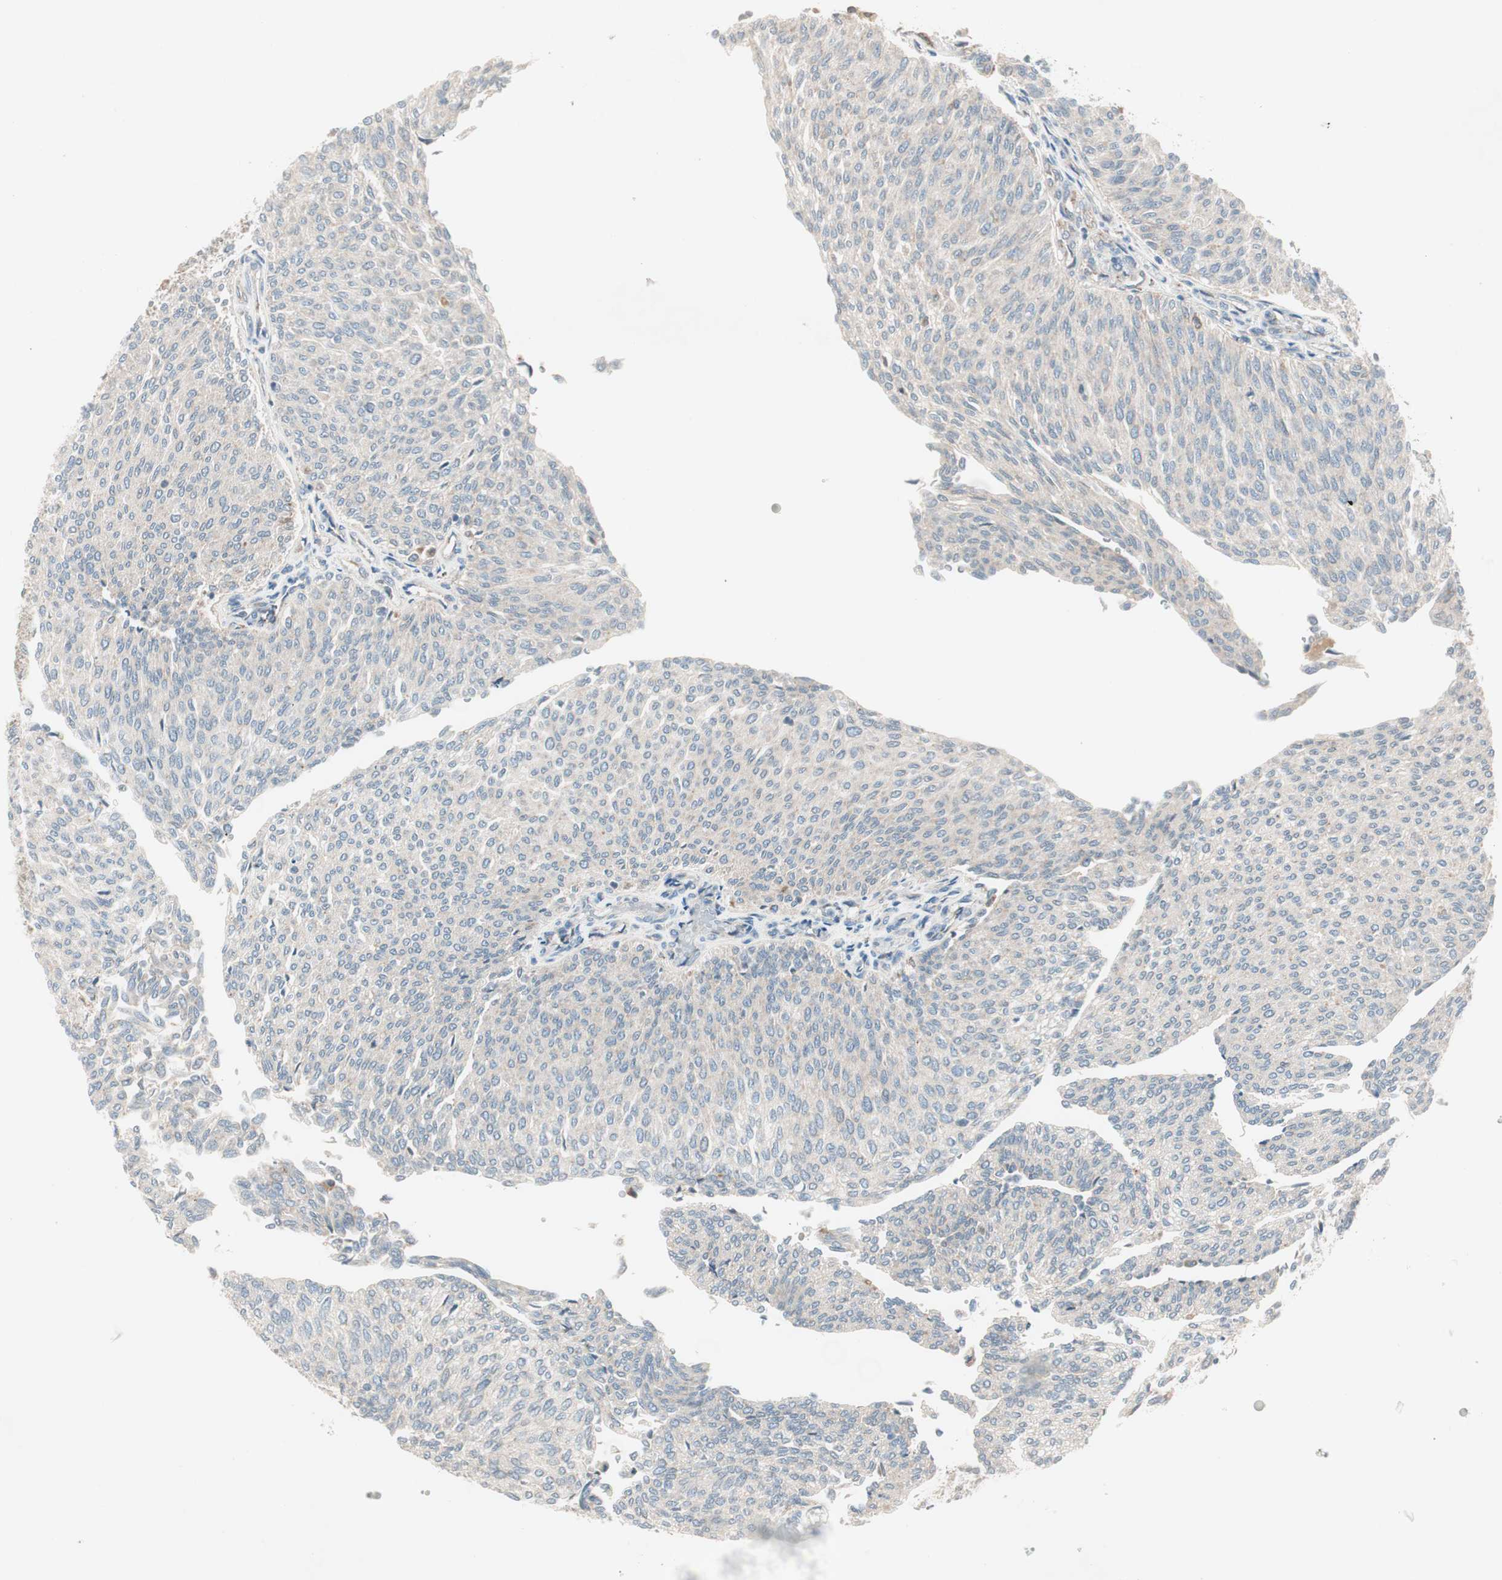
{"staining": {"intensity": "weak", "quantity": "25%-75%", "location": "cytoplasmic/membranous"}, "tissue": "urothelial cancer", "cell_type": "Tumor cells", "image_type": "cancer", "snomed": [{"axis": "morphology", "description": "Urothelial carcinoma, Low grade"}, {"axis": "topography", "description": "Urinary bladder"}], "caption": "A high-resolution micrograph shows immunohistochemistry (IHC) staining of urothelial cancer, which exhibits weak cytoplasmic/membranous staining in approximately 25%-75% of tumor cells. Nuclei are stained in blue.", "gene": "FGFR4", "patient": {"sex": "female", "age": 79}}